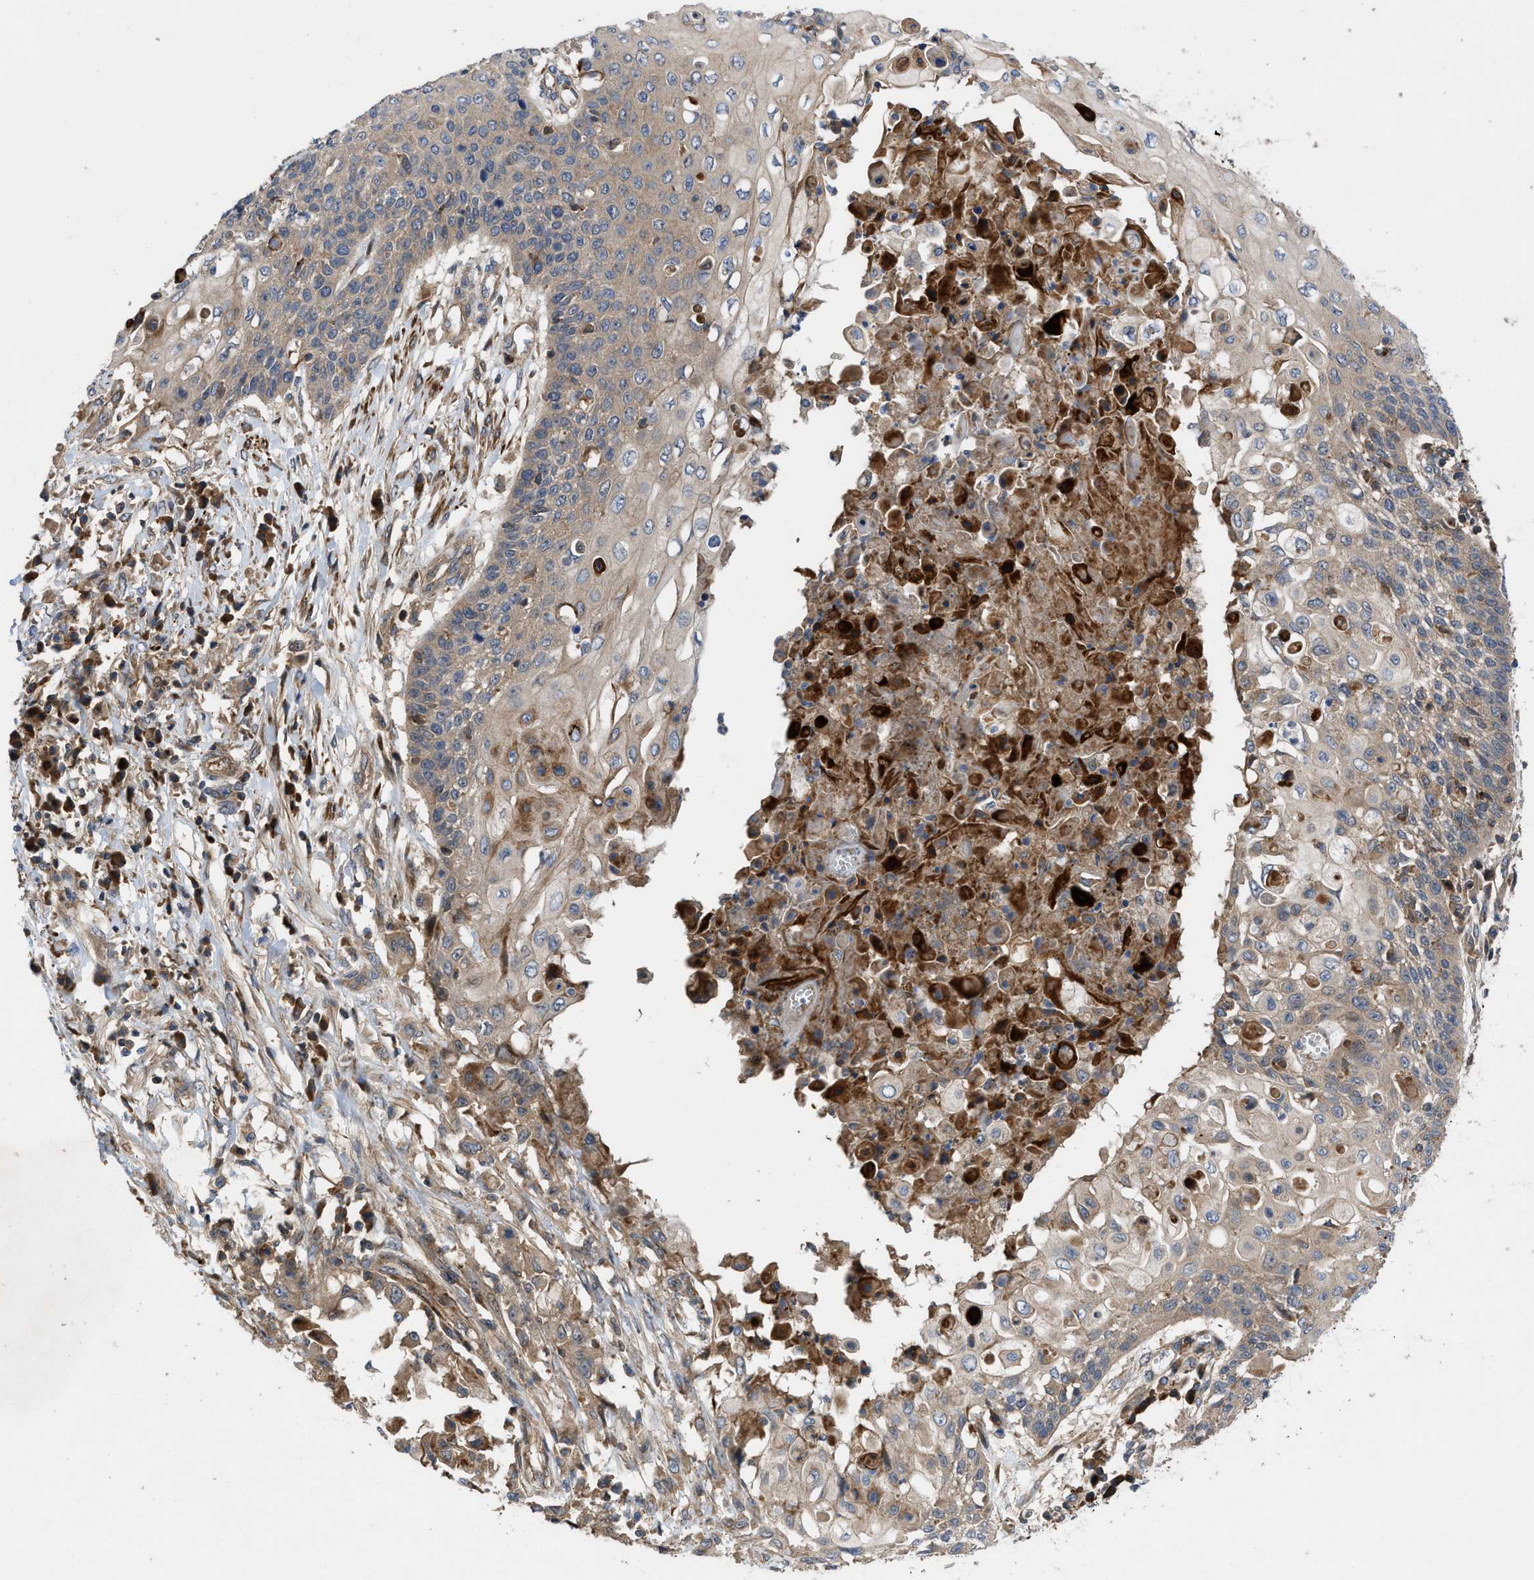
{"staining": {"intensity": "weak", "quantity": ">75%", "location": "cytoplasmic/membranous"}, "tissue": "cervical cancer", "cell_type": "Tumor cells", "image_type": "cancer", "snomed": [{"axis": "morphology", "description": "Squamous cell carcinoma, NOS"}, {"axis": "topography", "description": "Cervix"}], "caption": "A brown stain labels weak cytoplasmic/membranous staining of a protein in squamous cell carcinoma (cervical) tumor cells.", "gene": "CNNM3", "patient": {"sex": "female", "age": 39}}